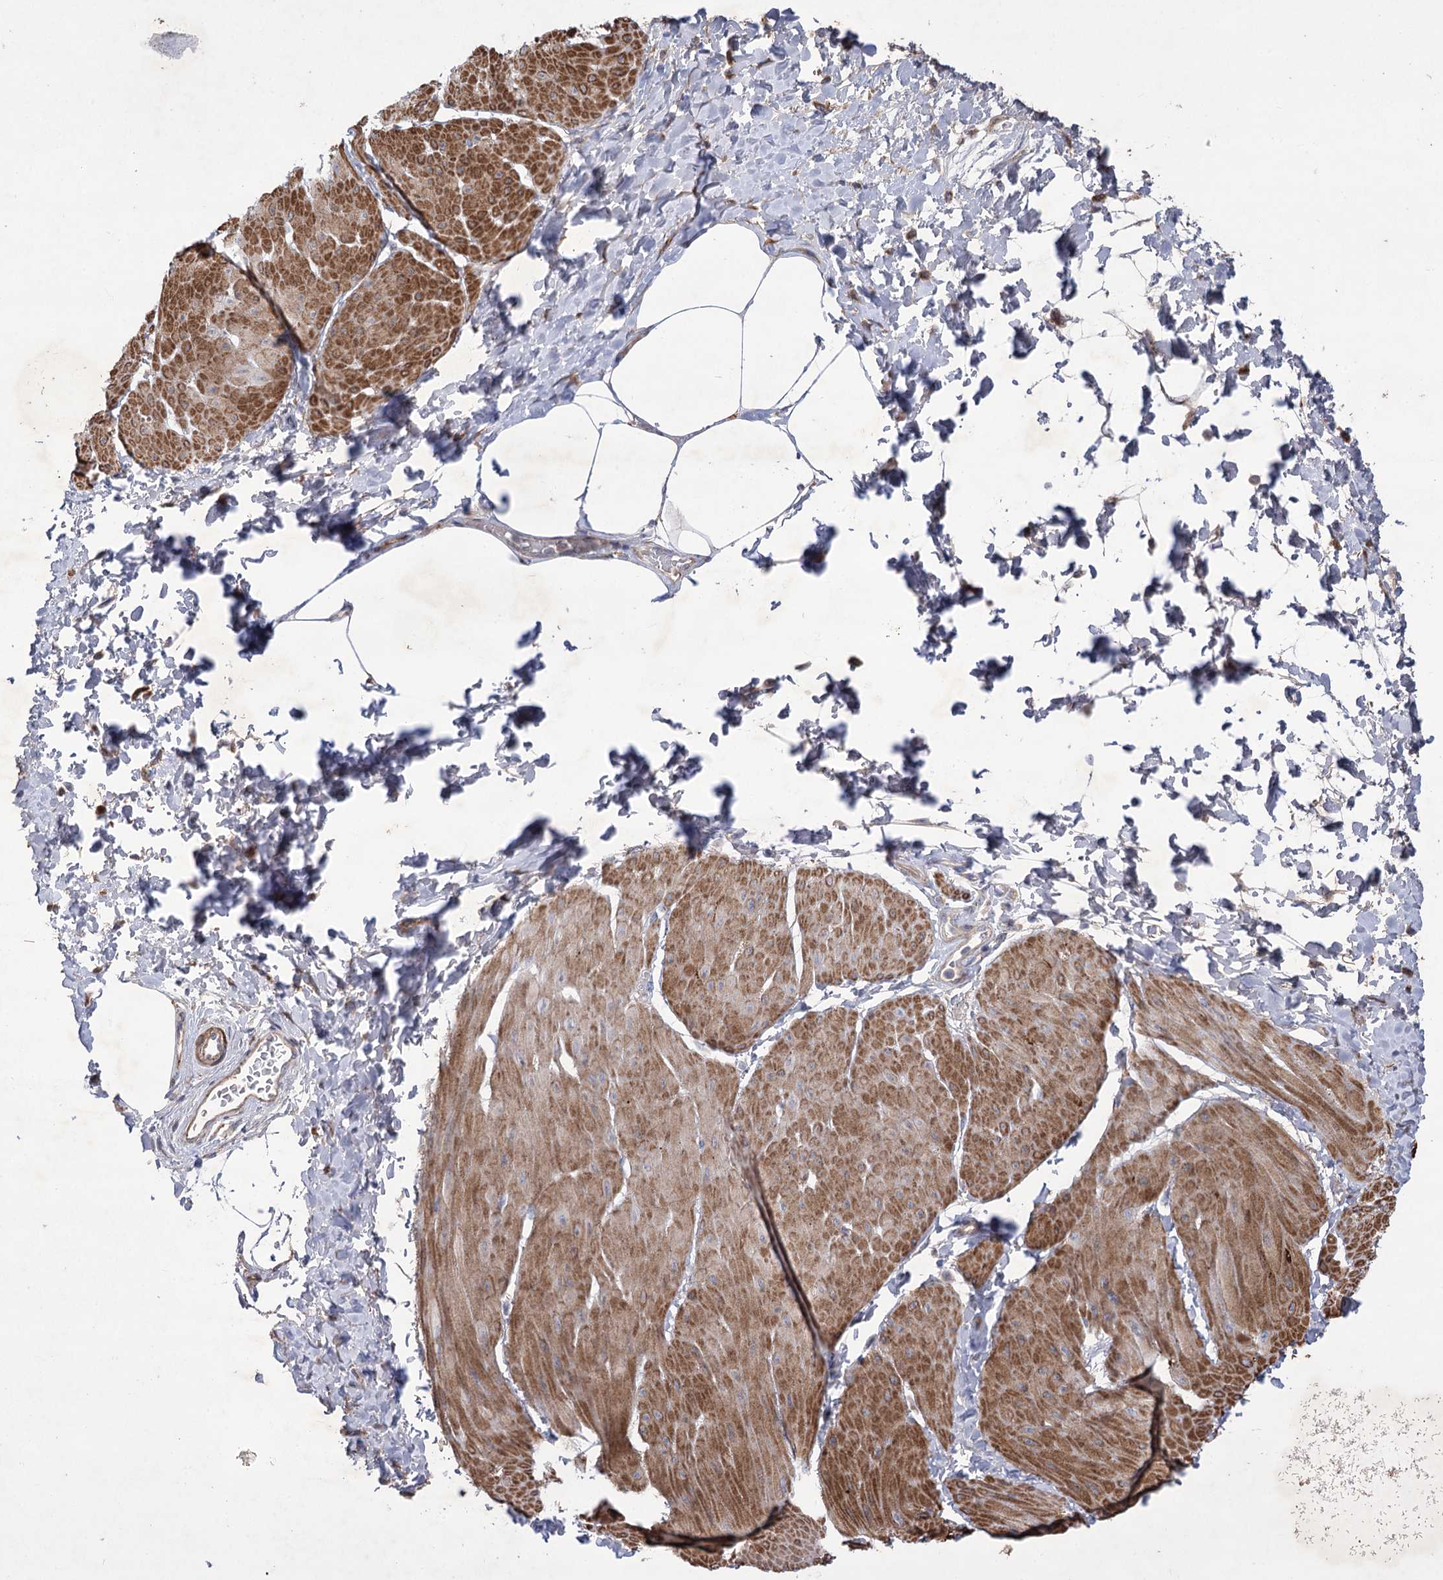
{"staining": {"intensity": "moderate", "quantity": ">75%", "location": "cytoplasmic/membranous"}, "tissue": "smooth muscle", "cell_type": "Smooth muscle cells", "image_type": "normal", "snomed": [{"axis": "morphology", "description": "Urothelial carcinoma, High grade"}, {"axis": "topography", "description": "Urinary bladder"}], "caption": "Smooth muscle cells reveal moderate cytoplasmic/membranous expression in approximately >75% of cells in normal smooth muscle. The staining is performed using DAB (3,3'-diaminobenzidine) brown chromogen to label protein expression. The nuclei are counter-stained blue using hematoxylin.", "gene": "RNF24", "patient": {"sex": "male", "age": 46}}